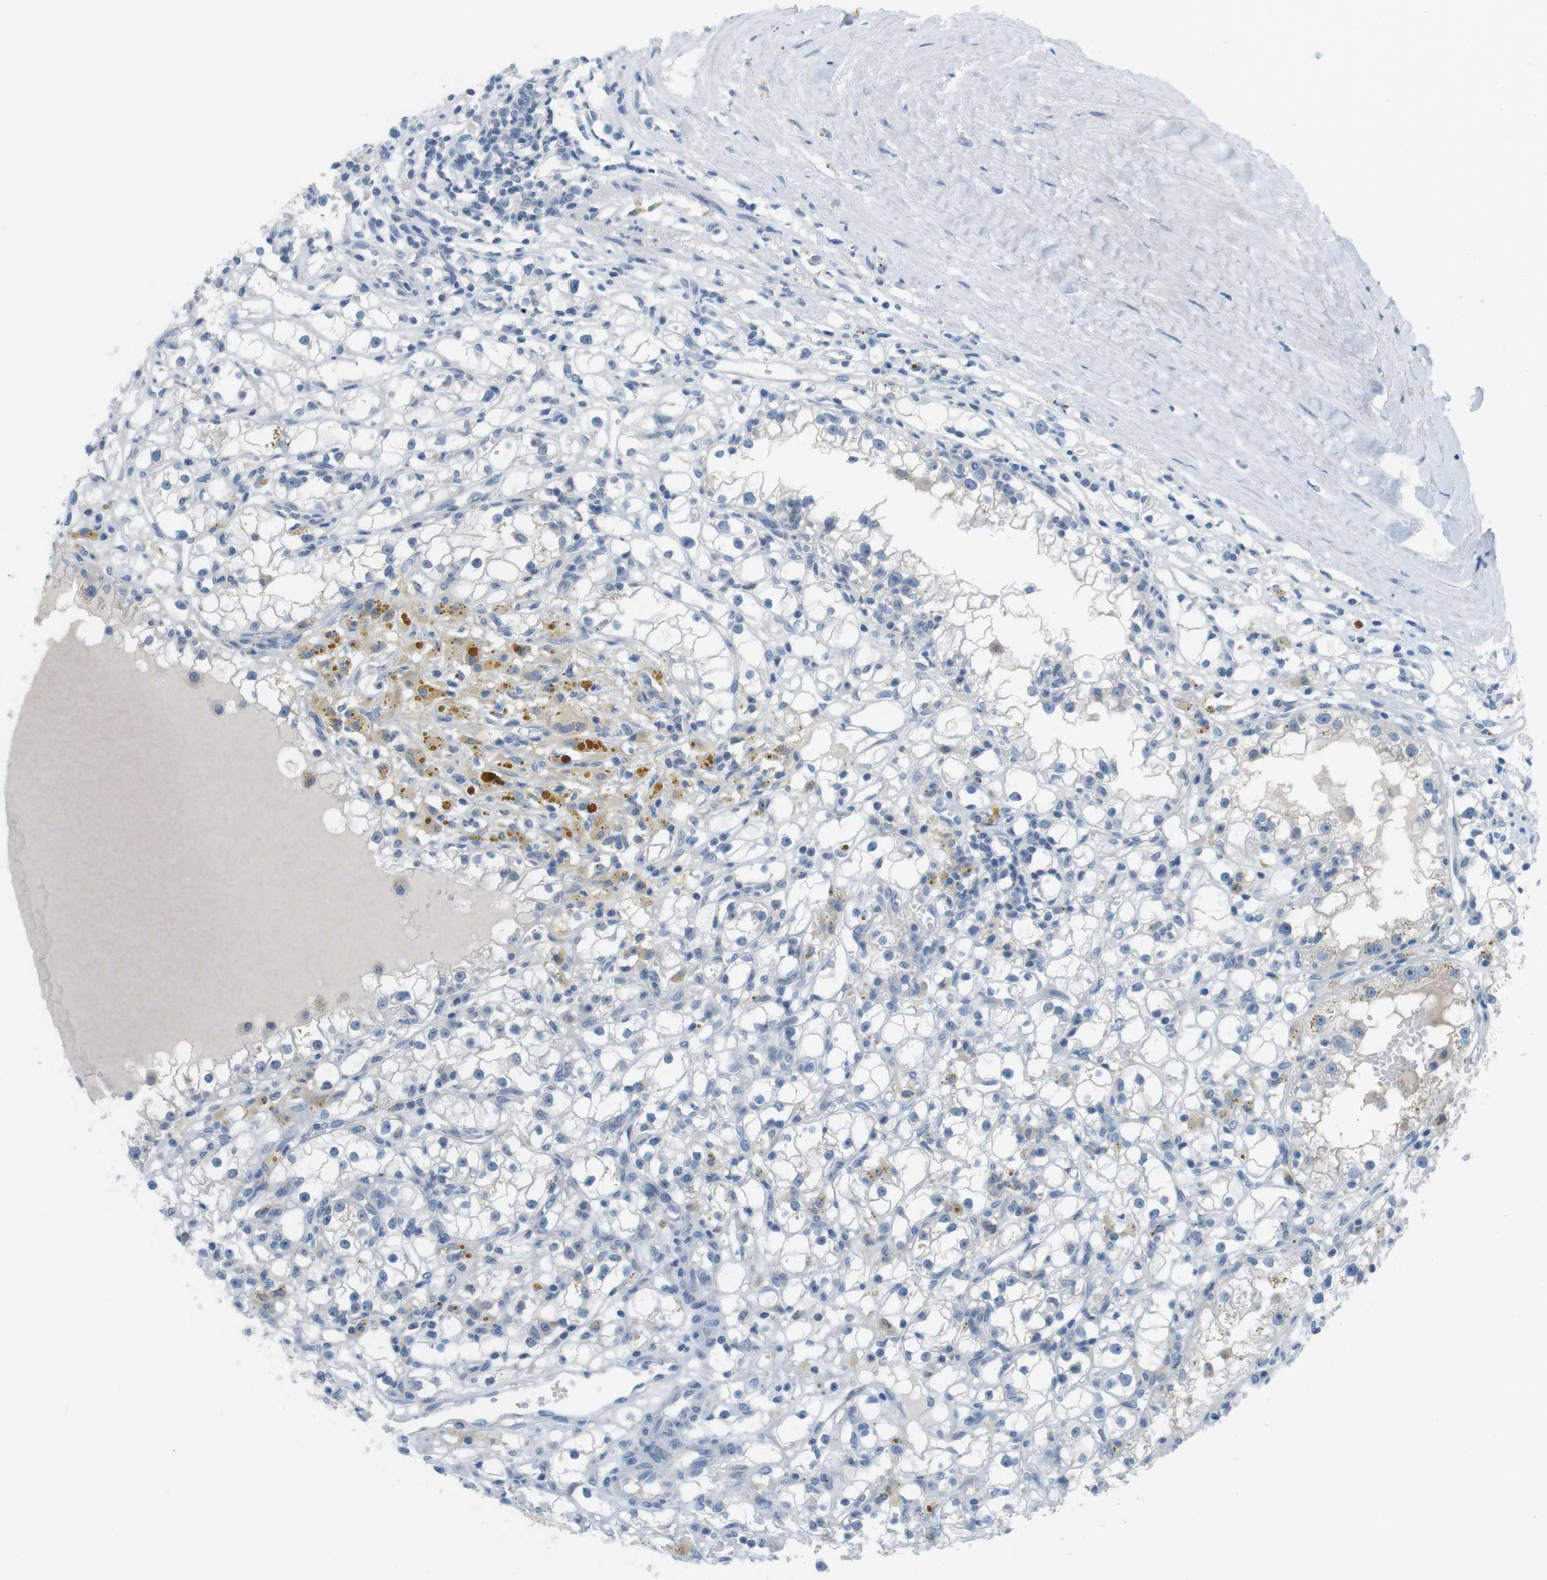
{"staining": {"intensity": "negative", "quantity": "none", "location": "none"}, "tissue": "renal cancer", "cell_type": "Tumor cells", "image_type": "cancer", "snomed": [{"axis": "morphology", "description": "Adenocarcinoma, NOS"}, {"axis": "topography", "description": "Kidney"}], "caption": "High power microscopy micrograph of an IHC image of adenocarcinoma (renal), revealing no significant staining in tumor cells.", "gene": "MUC5B", "patient": {"sex": "male", "age": 56}}